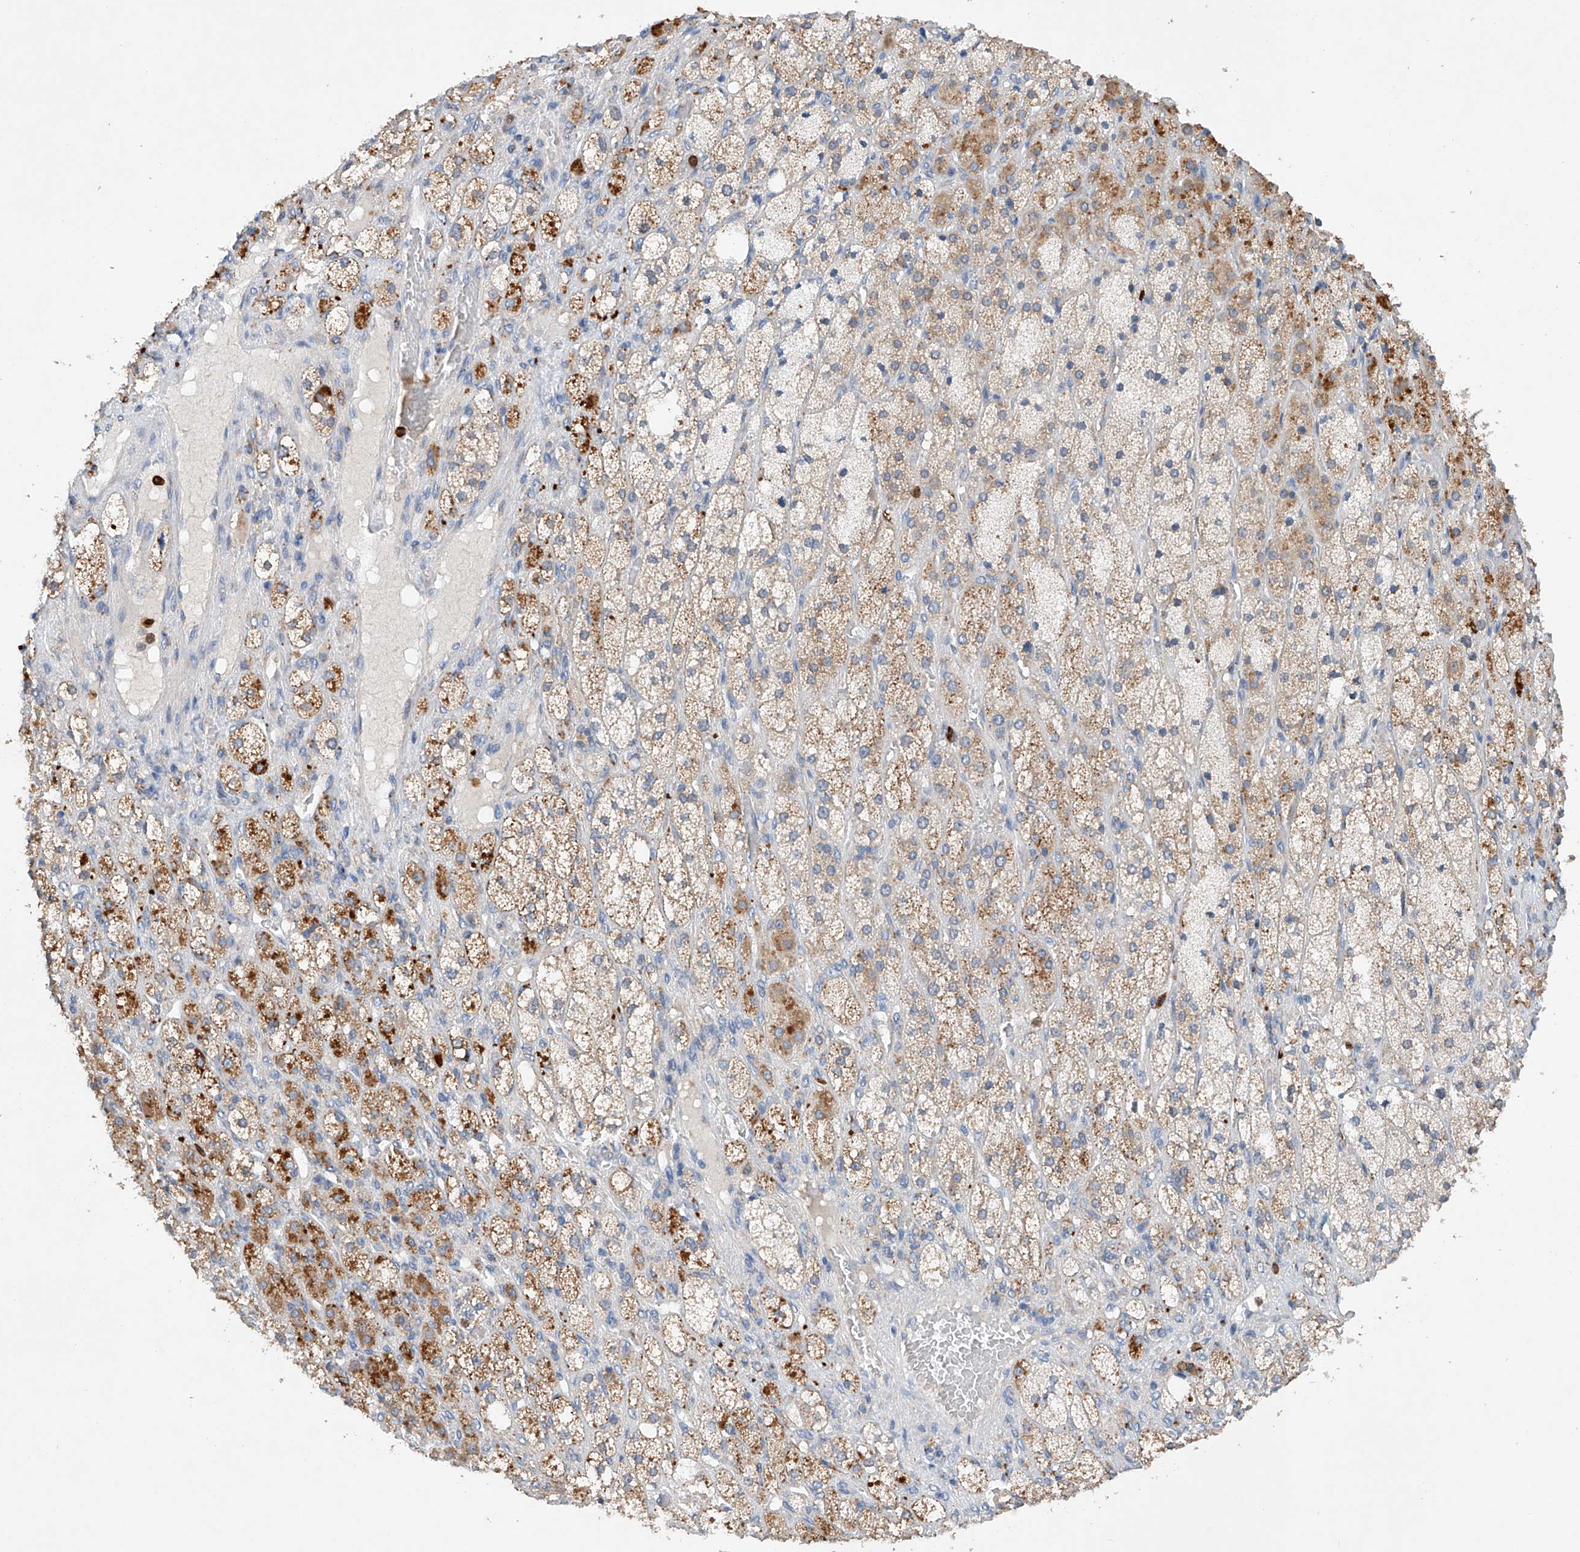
{"staining": {"intensity": "moderate", "quantity": "25%-75%", "location": "cytoplasmic/membranous"}, "tissue": "adrenal gland", "cell_type": "Glandular cells", "image_type": "normal", "snomed": [{"axis": "morphology", "description": "Normal tissue, NOS"}, {"axis": "topography", "description": "Adrenal gland"}], "caption": "Normal adrenal gland demonstrates moderate cytoplasmic/membranous staining in approximately 25%-75% of glandular cells, visualized by immunohistochemistry.", "gene": "GPC4", "patient": {"sex": "male", "age": 61}}